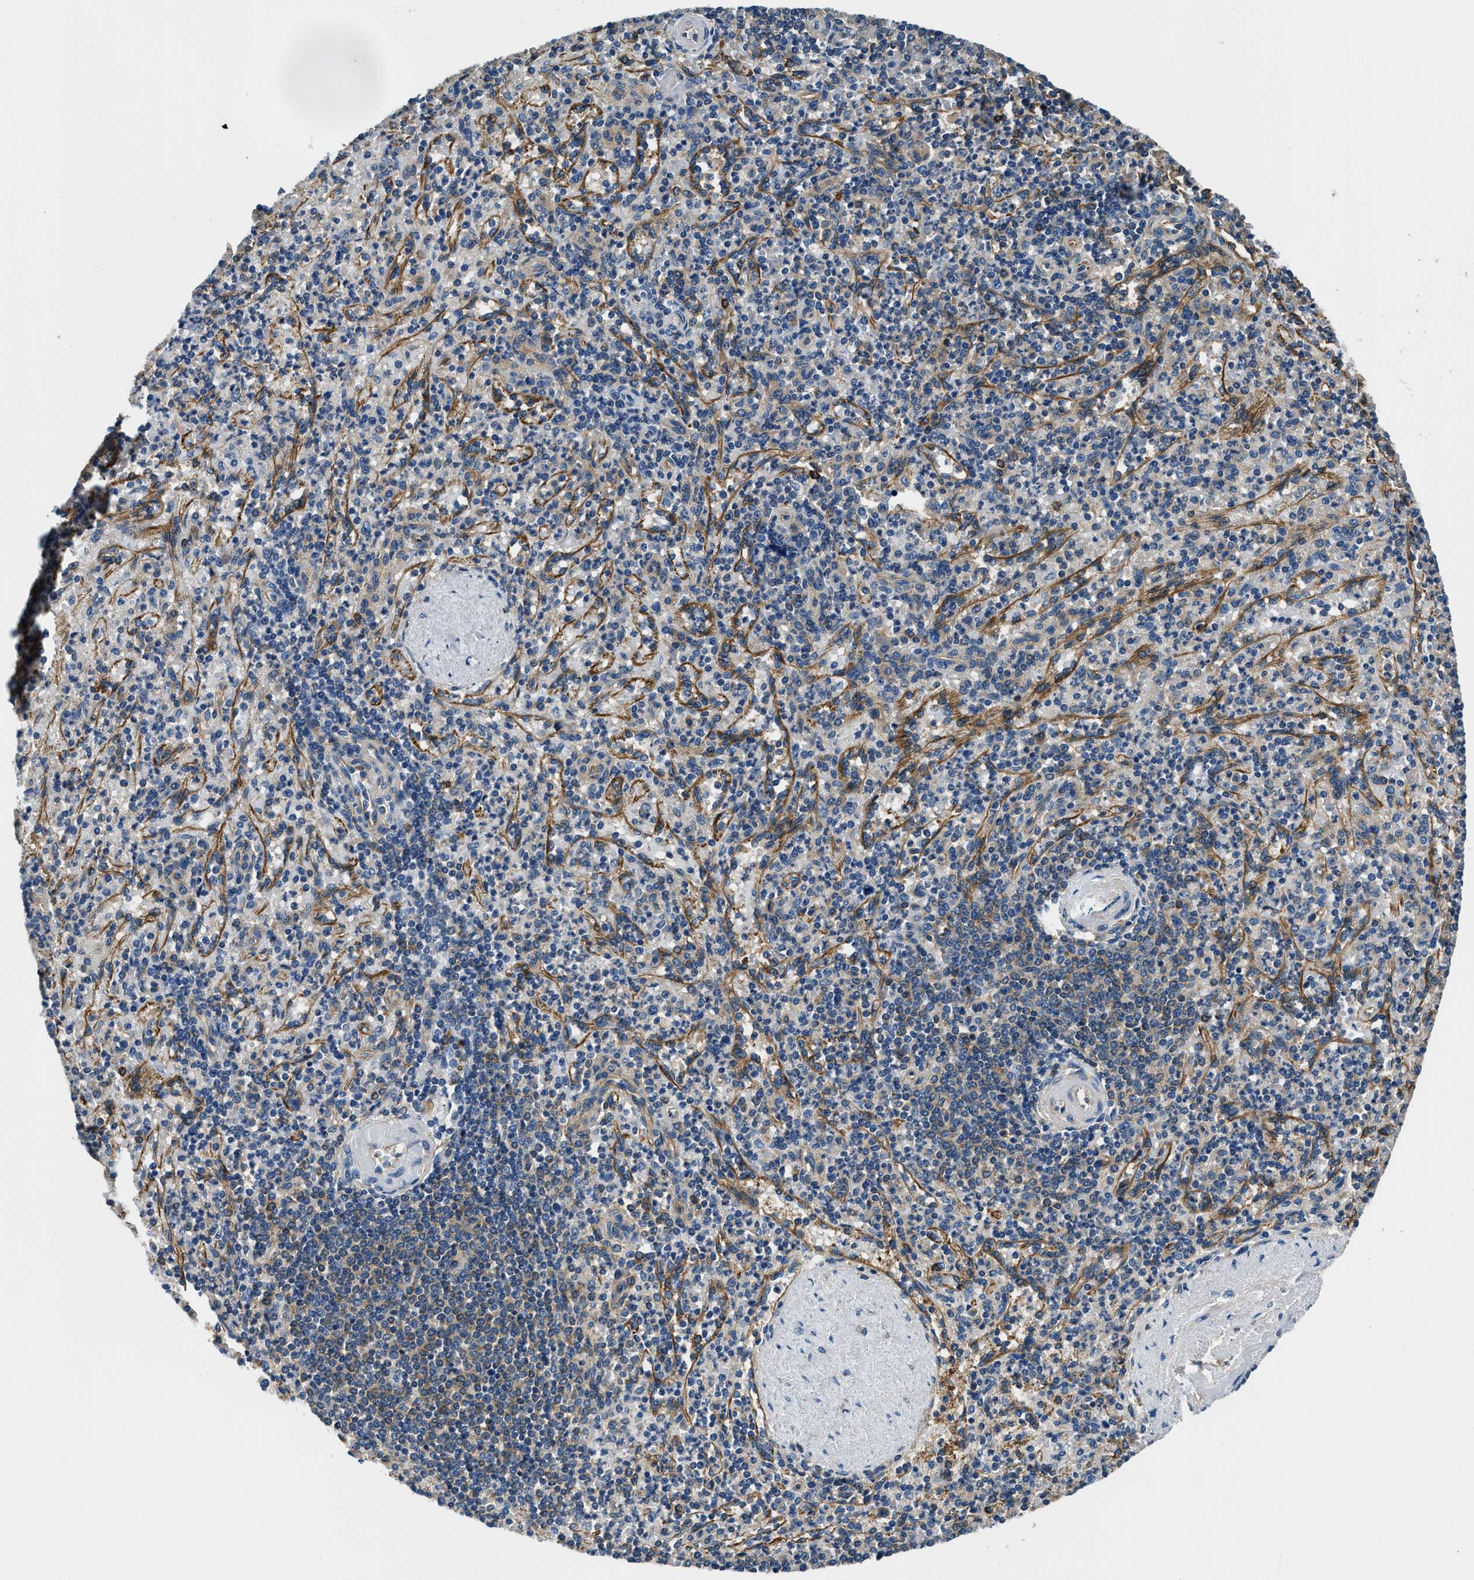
{"staining": {"intensity": "weak", "quantity": "<25%", "location": "cytoplasmic/membranous"}, "tissue": "spleen", "cell_type": "Cells in red pulp", "image_type": "normal", "snomed": [{"axis": "morphology", "description": "Normal tissue, NOS"}, {"axis": "topography", "description": "Spleen"}], "caption": "Immunohistochemistry (IHC) histopathology image of unremarkable human spleen stained for a protein (brown), which reveals no staining in cells in red pulp.", "gene": "EEA1", "patient": {"sex": "female", "age": 74}}